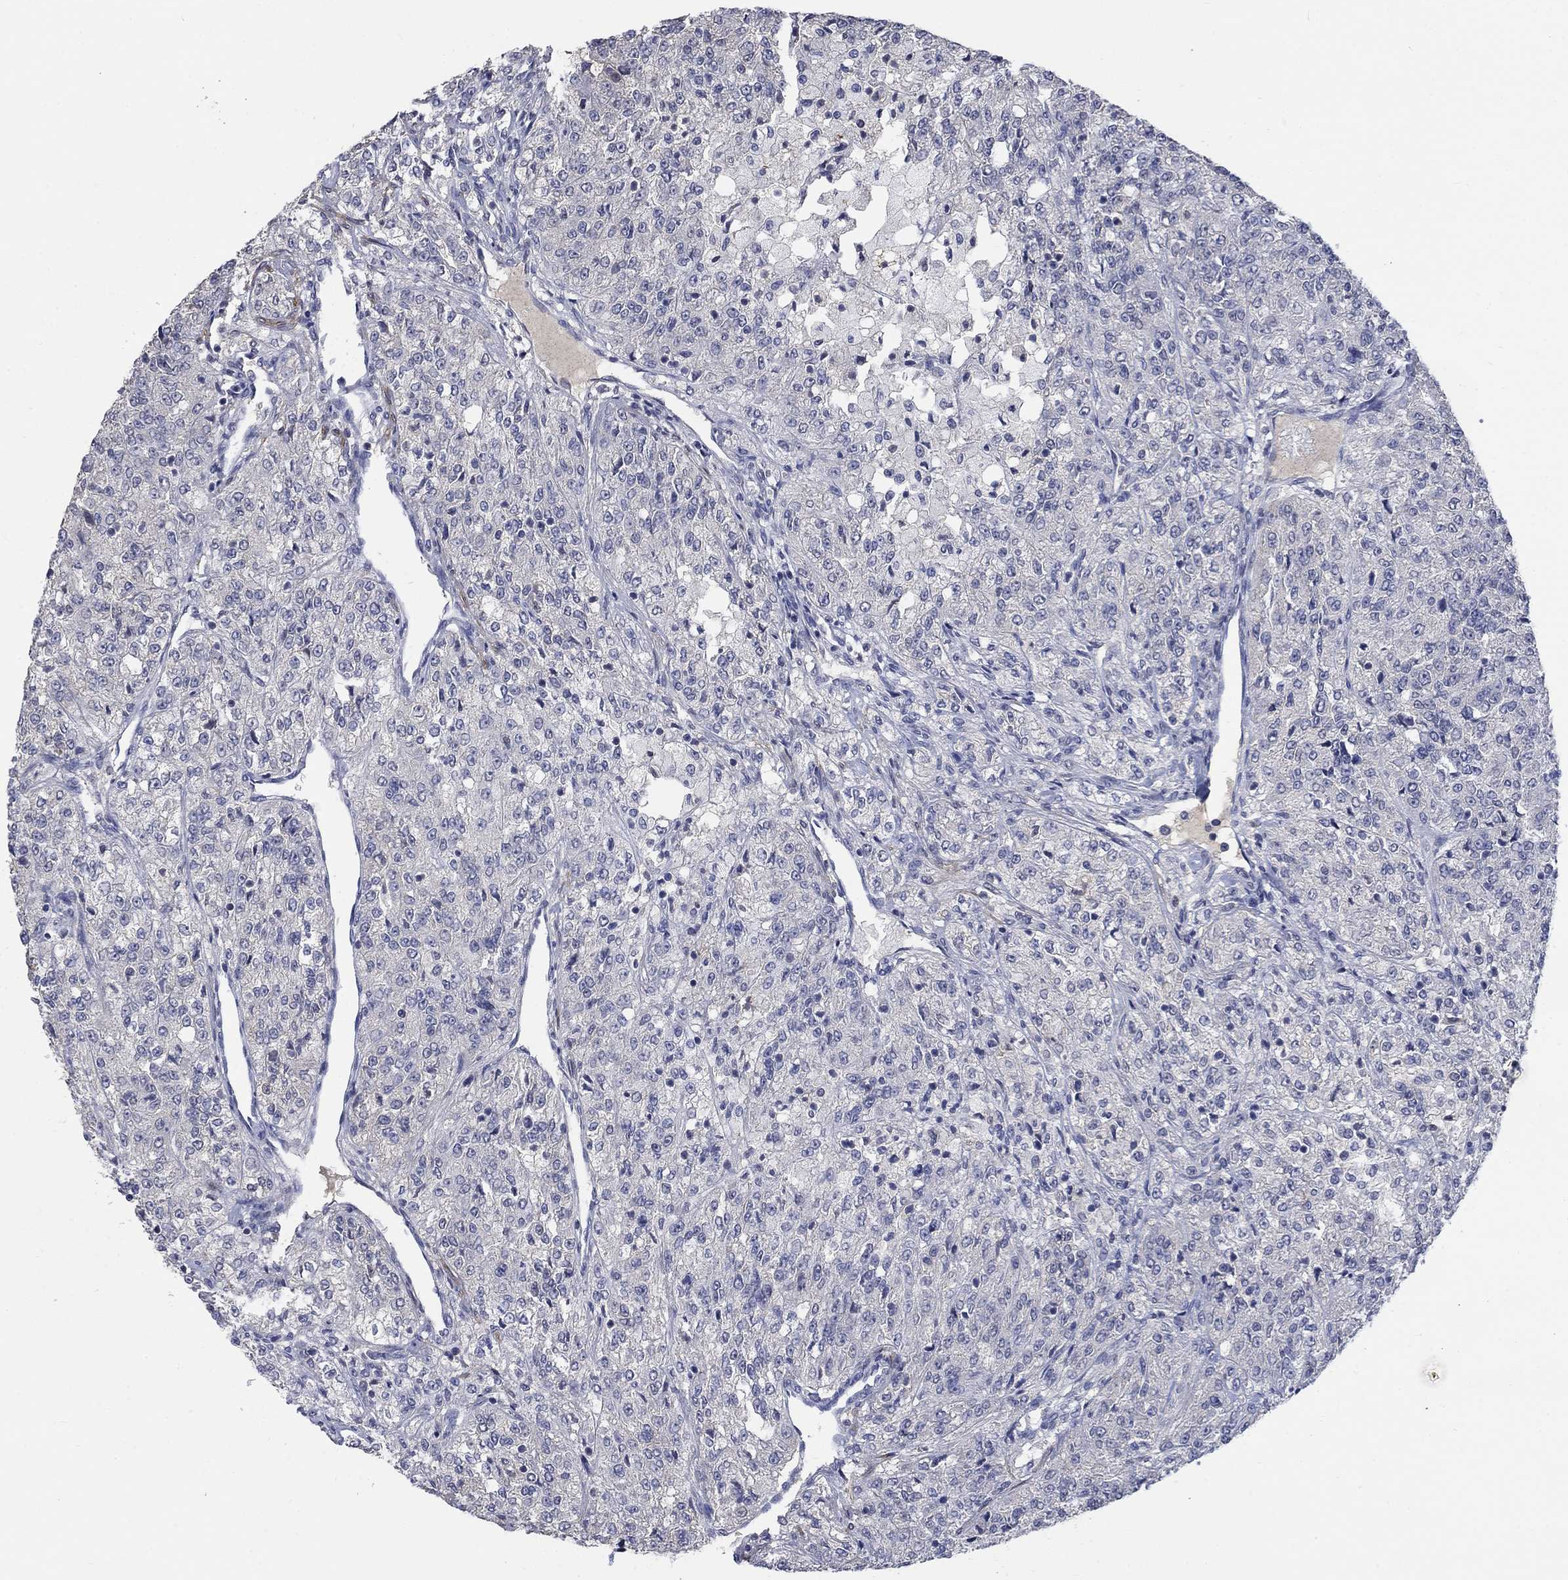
{"staining": {"intensity": "negative", "quantity": "none", "location": "none"}, "tissue": "renal cancer", "cell_type": "Tumor cells", "image_type": "cancer", "snomed": [{"axis": "morphology", "description": "Adenocarcinoma, NOS"}, {"axis": "topography", "description": "Kidney"}], "caption": "Renal adenocarcinoma was stained to show a protein in brown. There is no significant positivity in tumor cells.", "gene": "ZBTB18", "patient": {"sex": "female", "age": 63}}